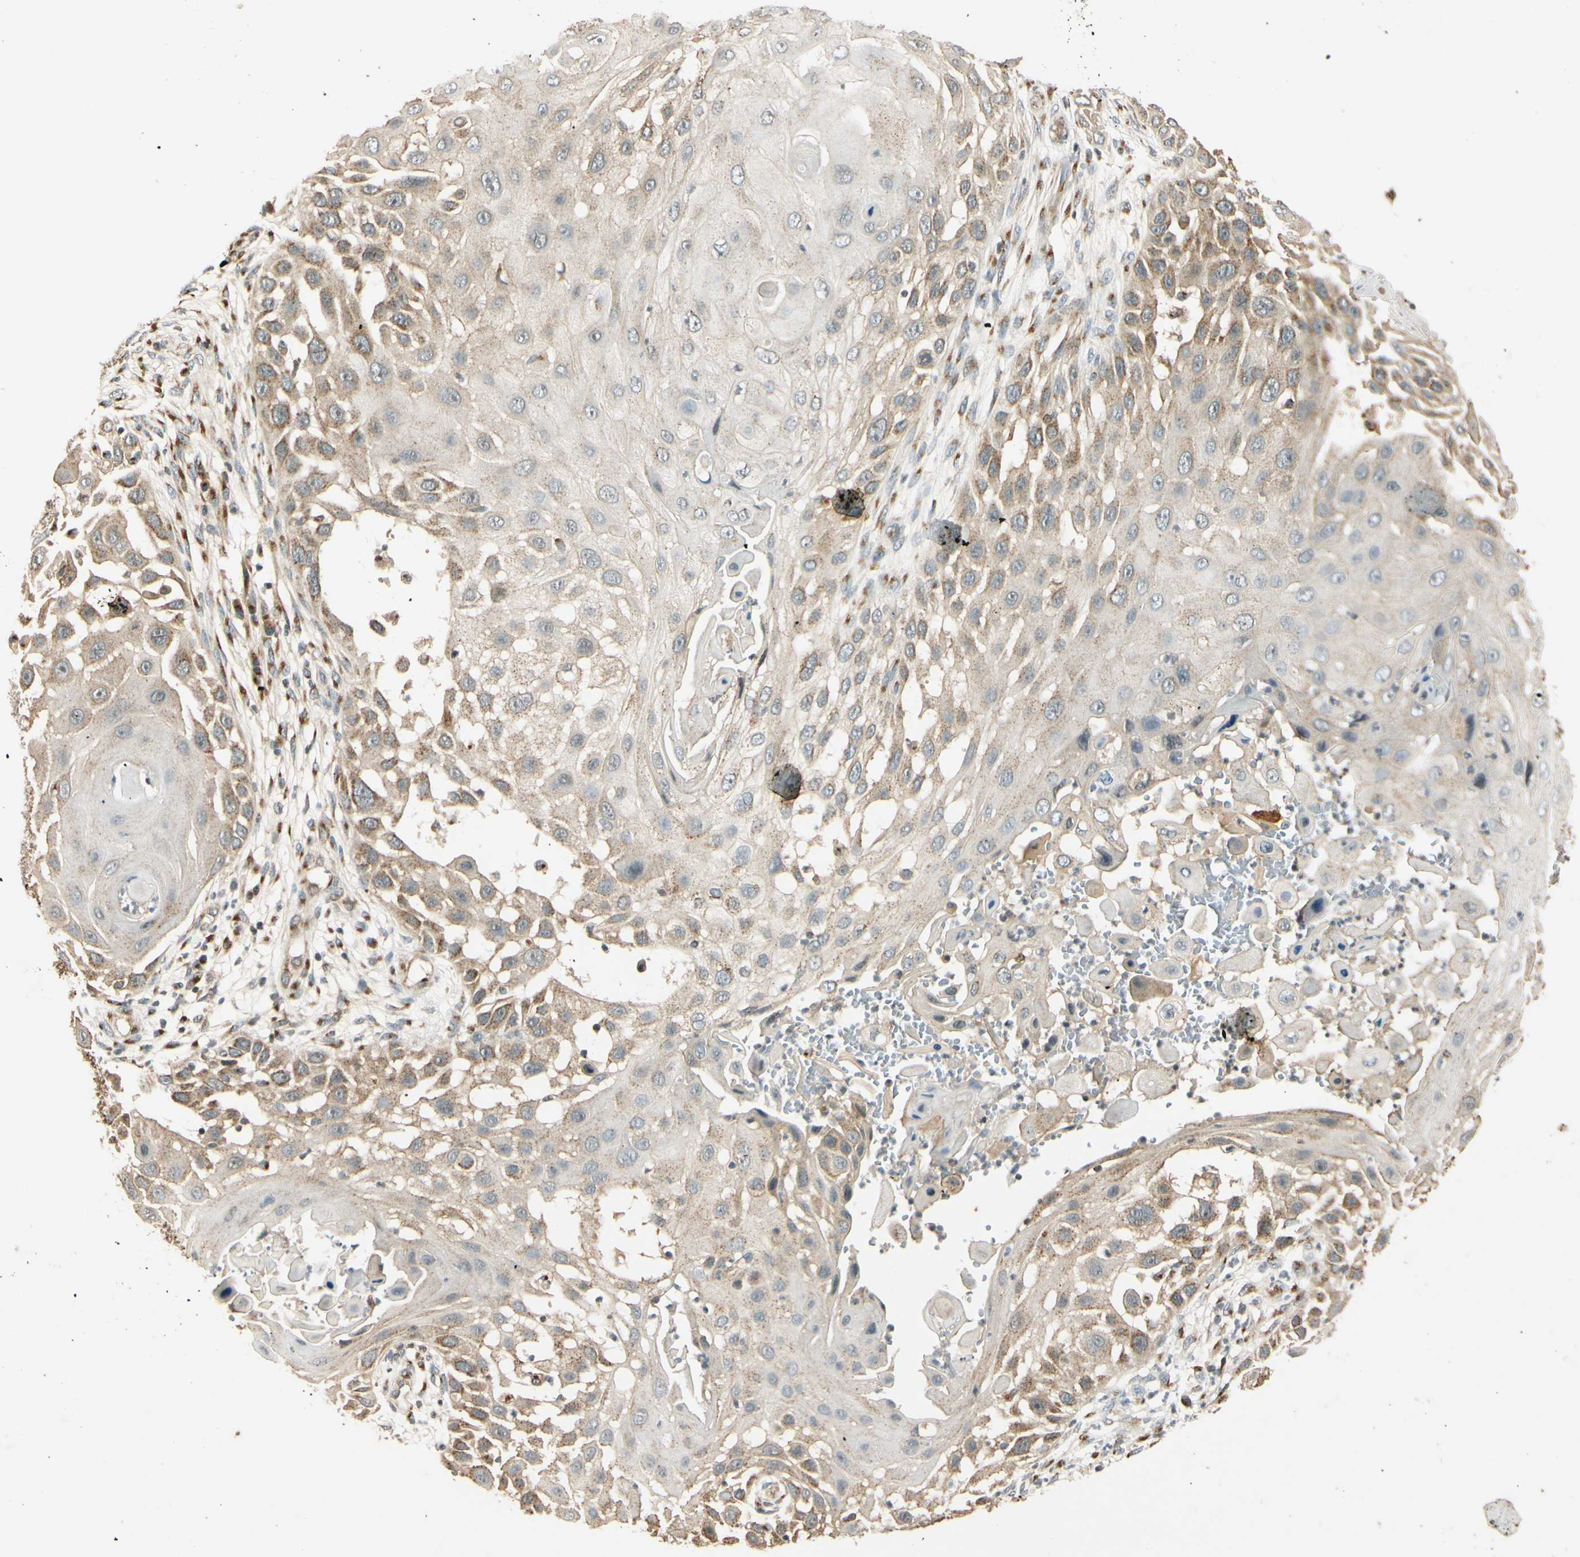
{"staining": {"intensity": "weak", "quantity": "<25%", "location": "cytoplasmic/membranous"}, "tissue": "skin cancer", "cell_type": "Tumor cells", "image_type": "cancer", "snomed": [{"axis": "morphology", "description": "Squamous cell carcinoma, NOS"}, {"axis": "topography", "description": "Skin"}], "caption": "There is no significant staining in tumor cells of squamous cell carcinoma (skin). (DAB (3,3'-diaminobenzidine) IHC visualized using brightfield microscopy, high magnification).", "gene": "NEO1", "patient": {"sex": "female", "age": 44}}